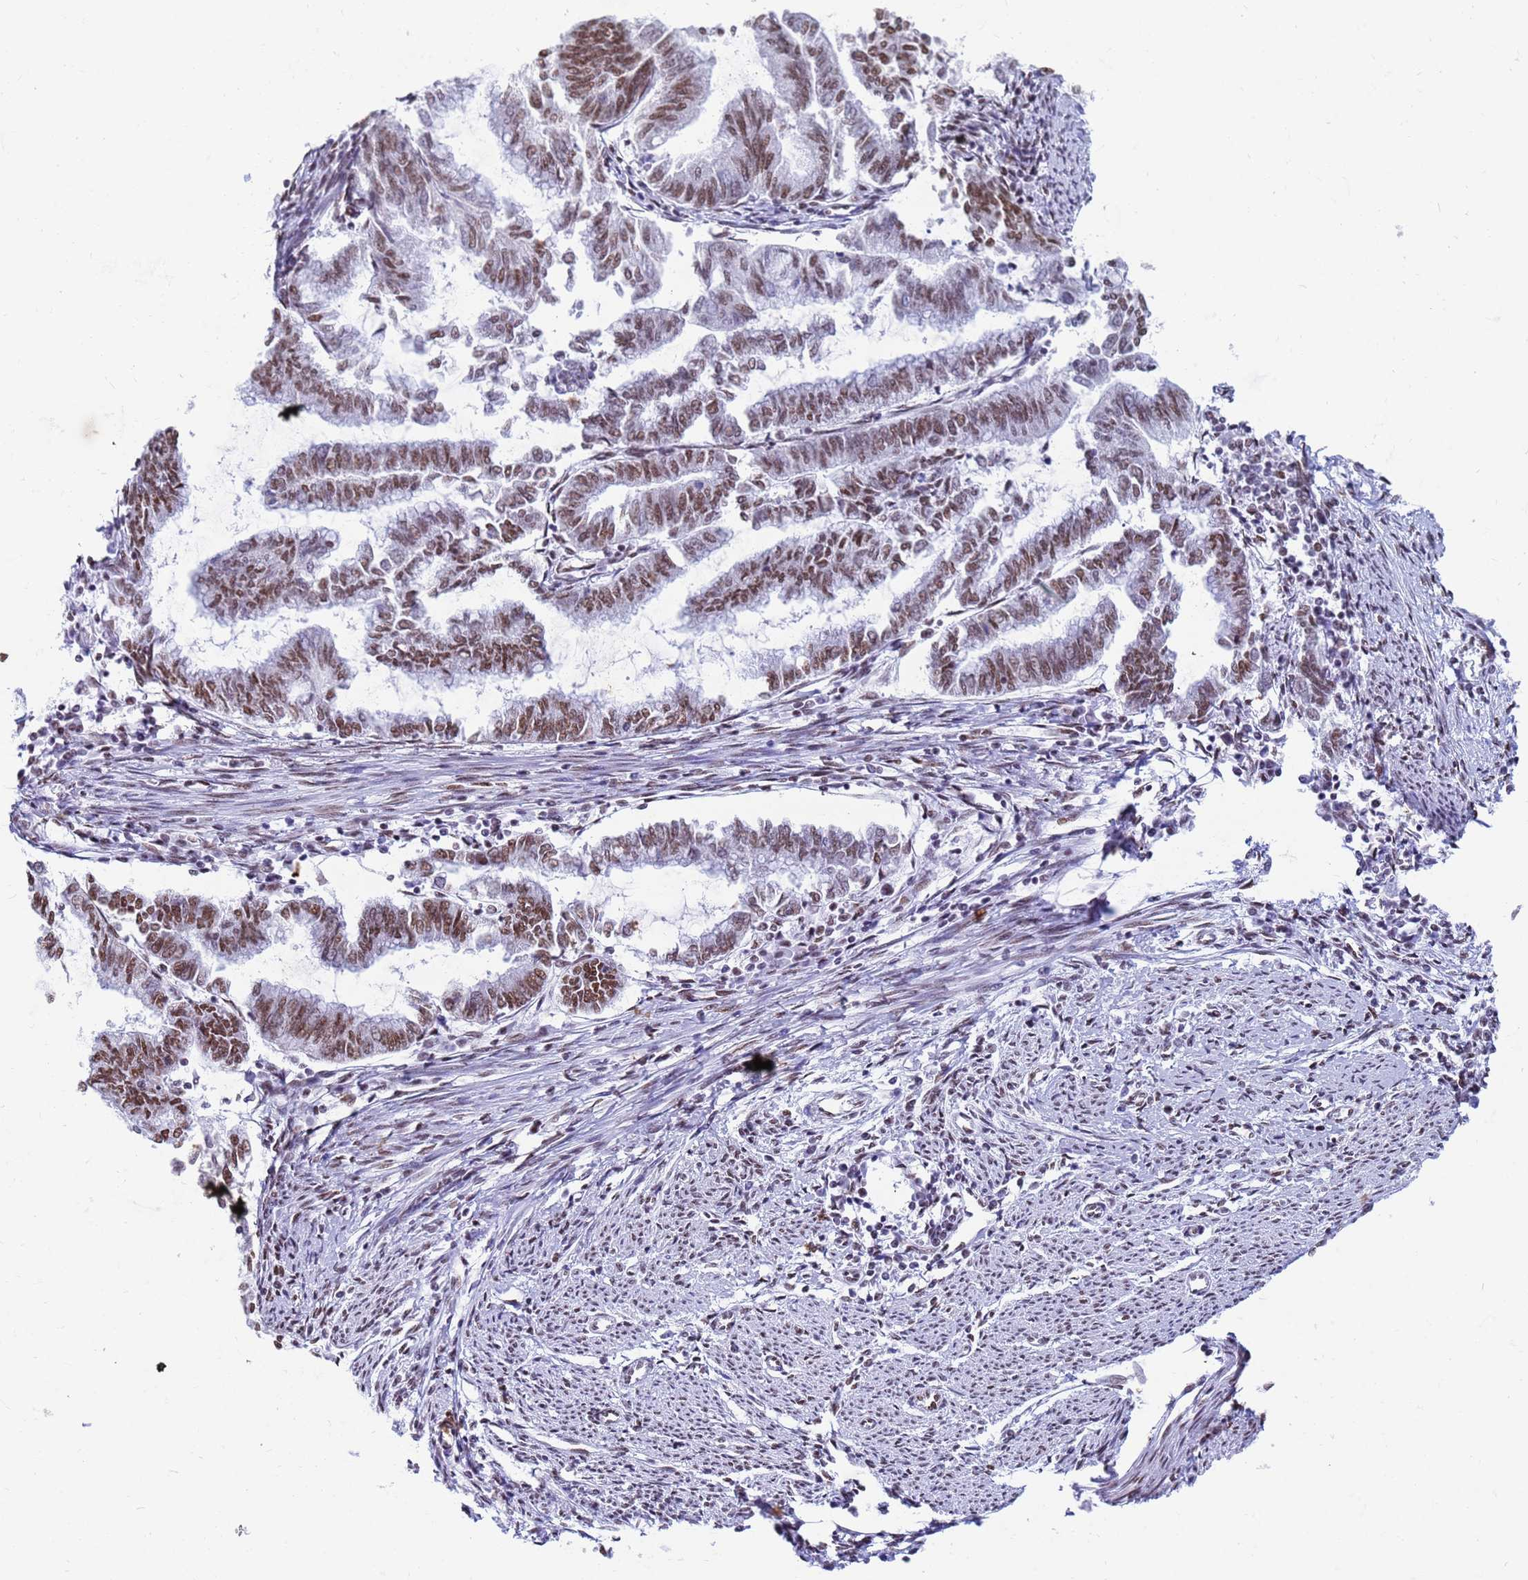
{"staining": {"intensity": "moderate", "quantity": ">75%", "location": "nuclear"}, "tissue": "endometrial cancer", "cell_type": "Tumor cells", "image_type": "cancer", "snomed": [{"axis": "morphology", "description": "Adenocarcinoma, NOS"}, {"axis": "topography", "description": "Endometrium"}], "caption": "DAB immunohistochemical staining of human endometrial adenocarcinoma exhibits moderate nuclear protein staining in approximately >75% of tumor cells. (DAB (3,3'-diaminobenzidine) = brown stain, brightfield microscopy at high magnification).", "gene": "FAM170B", "patient": {"sex": "female", "age": 79}}